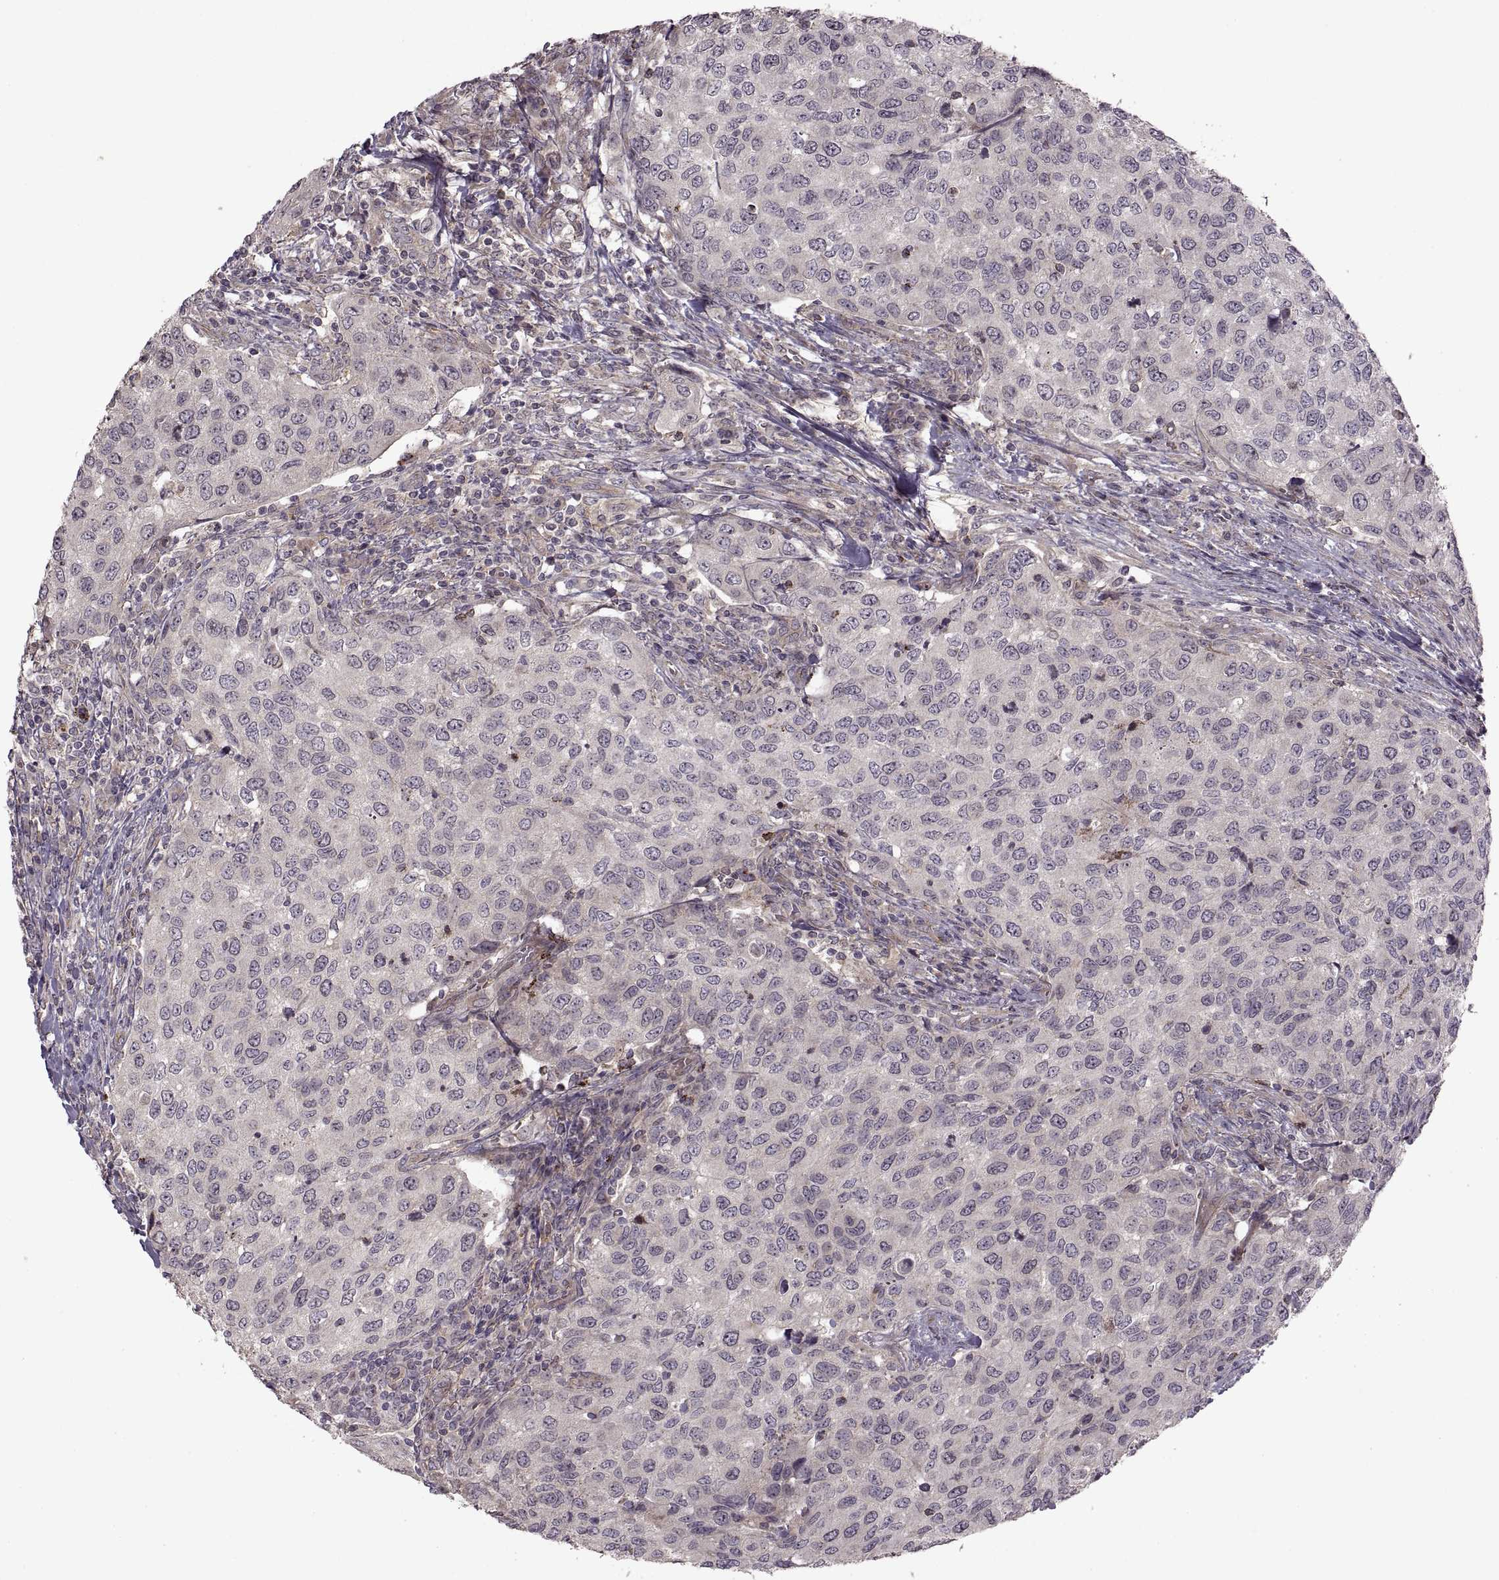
{"staining": {"intensity": "negative", "quantity": "none", "location": "none"}, "tissue": "urothelial cancer", "cell_type": "Tumor cells", "image_type": "cancer", "snomed": [{"axis": "morphology", "description": "Urothelial carcinoma, High grade"}, {"axis": "topography", "description": "Urinary bladder"}], "caption": "Image shows no significant protein positivity in tumor cells of urothelial cancer.", "gene": "PIERCE1", "patient": {"sex": "female", "age": 78}}